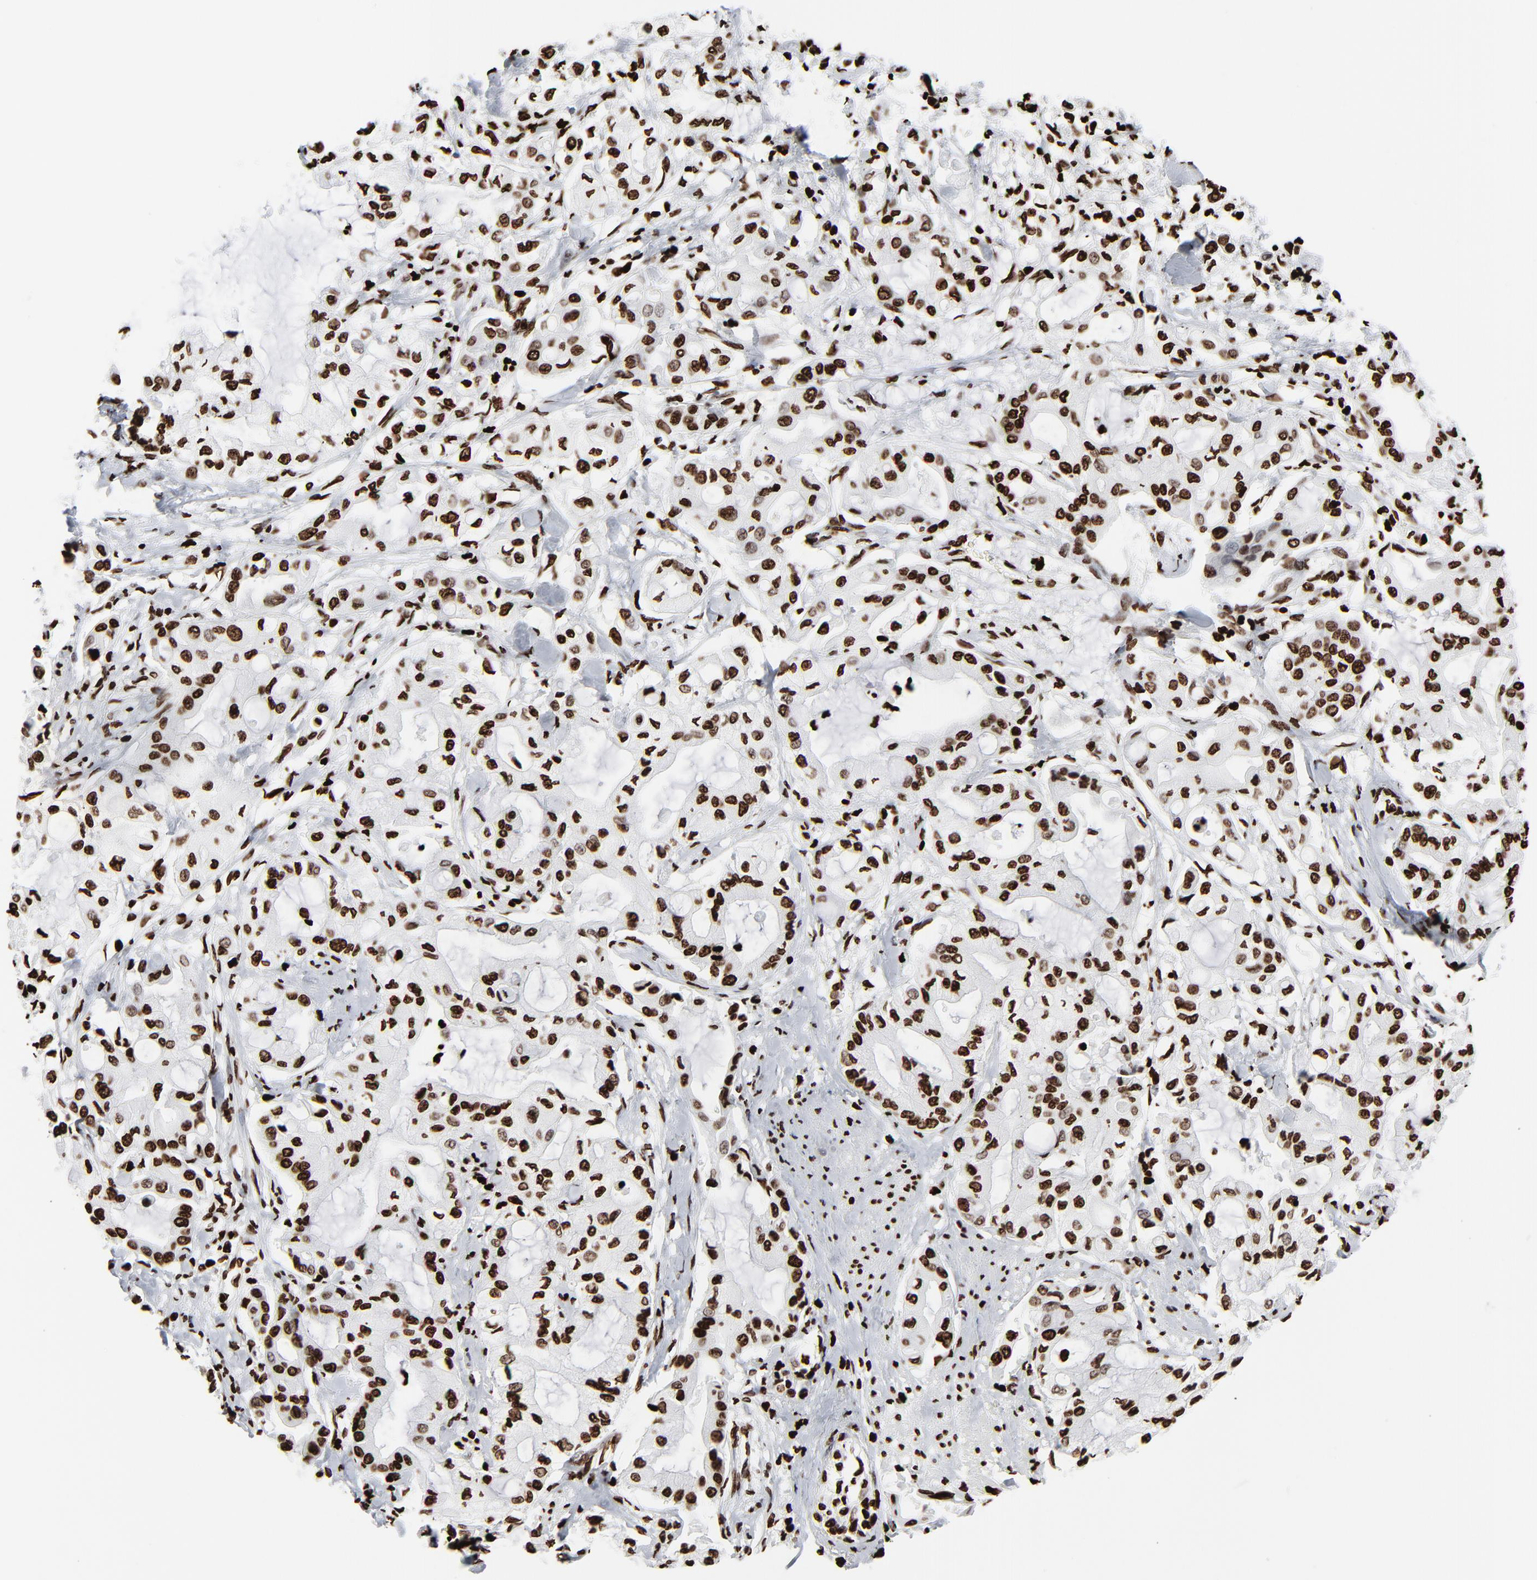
{"staining": {"intensity": "strong", "quantity": ">75%", "location": "nuclear"}, "tissue": "pancreatic cancer", "cell_type": "Tumor cells", "image_type": "cancer", "snomed": [{"axis": "morphology", "description": "Adenocarcinoma, NOS"}, {"axis": "morphology", "description": "Adenocarcinoma, metastatic, NOS"}, {"axis": "topography", "description": "Lymph node"}, {"axis": "topography", "description": "Pancreas"}, {"axis": "topography", "description": "Duodenum"}], "caption": "Pancreatic cancer (metastatic adenocarcinoma) was stained to show a protein in brown. There is high levels of strong nuclear expression in about >75% of tumor cells. (Stains: DAB (3,3'-diaminobenzidine) in brown, nuclei in blue, Microscopy: brightfield microscopy at high magnification).", "gene": "H3-4", "patient": {"sex": "female", "age": 64}}